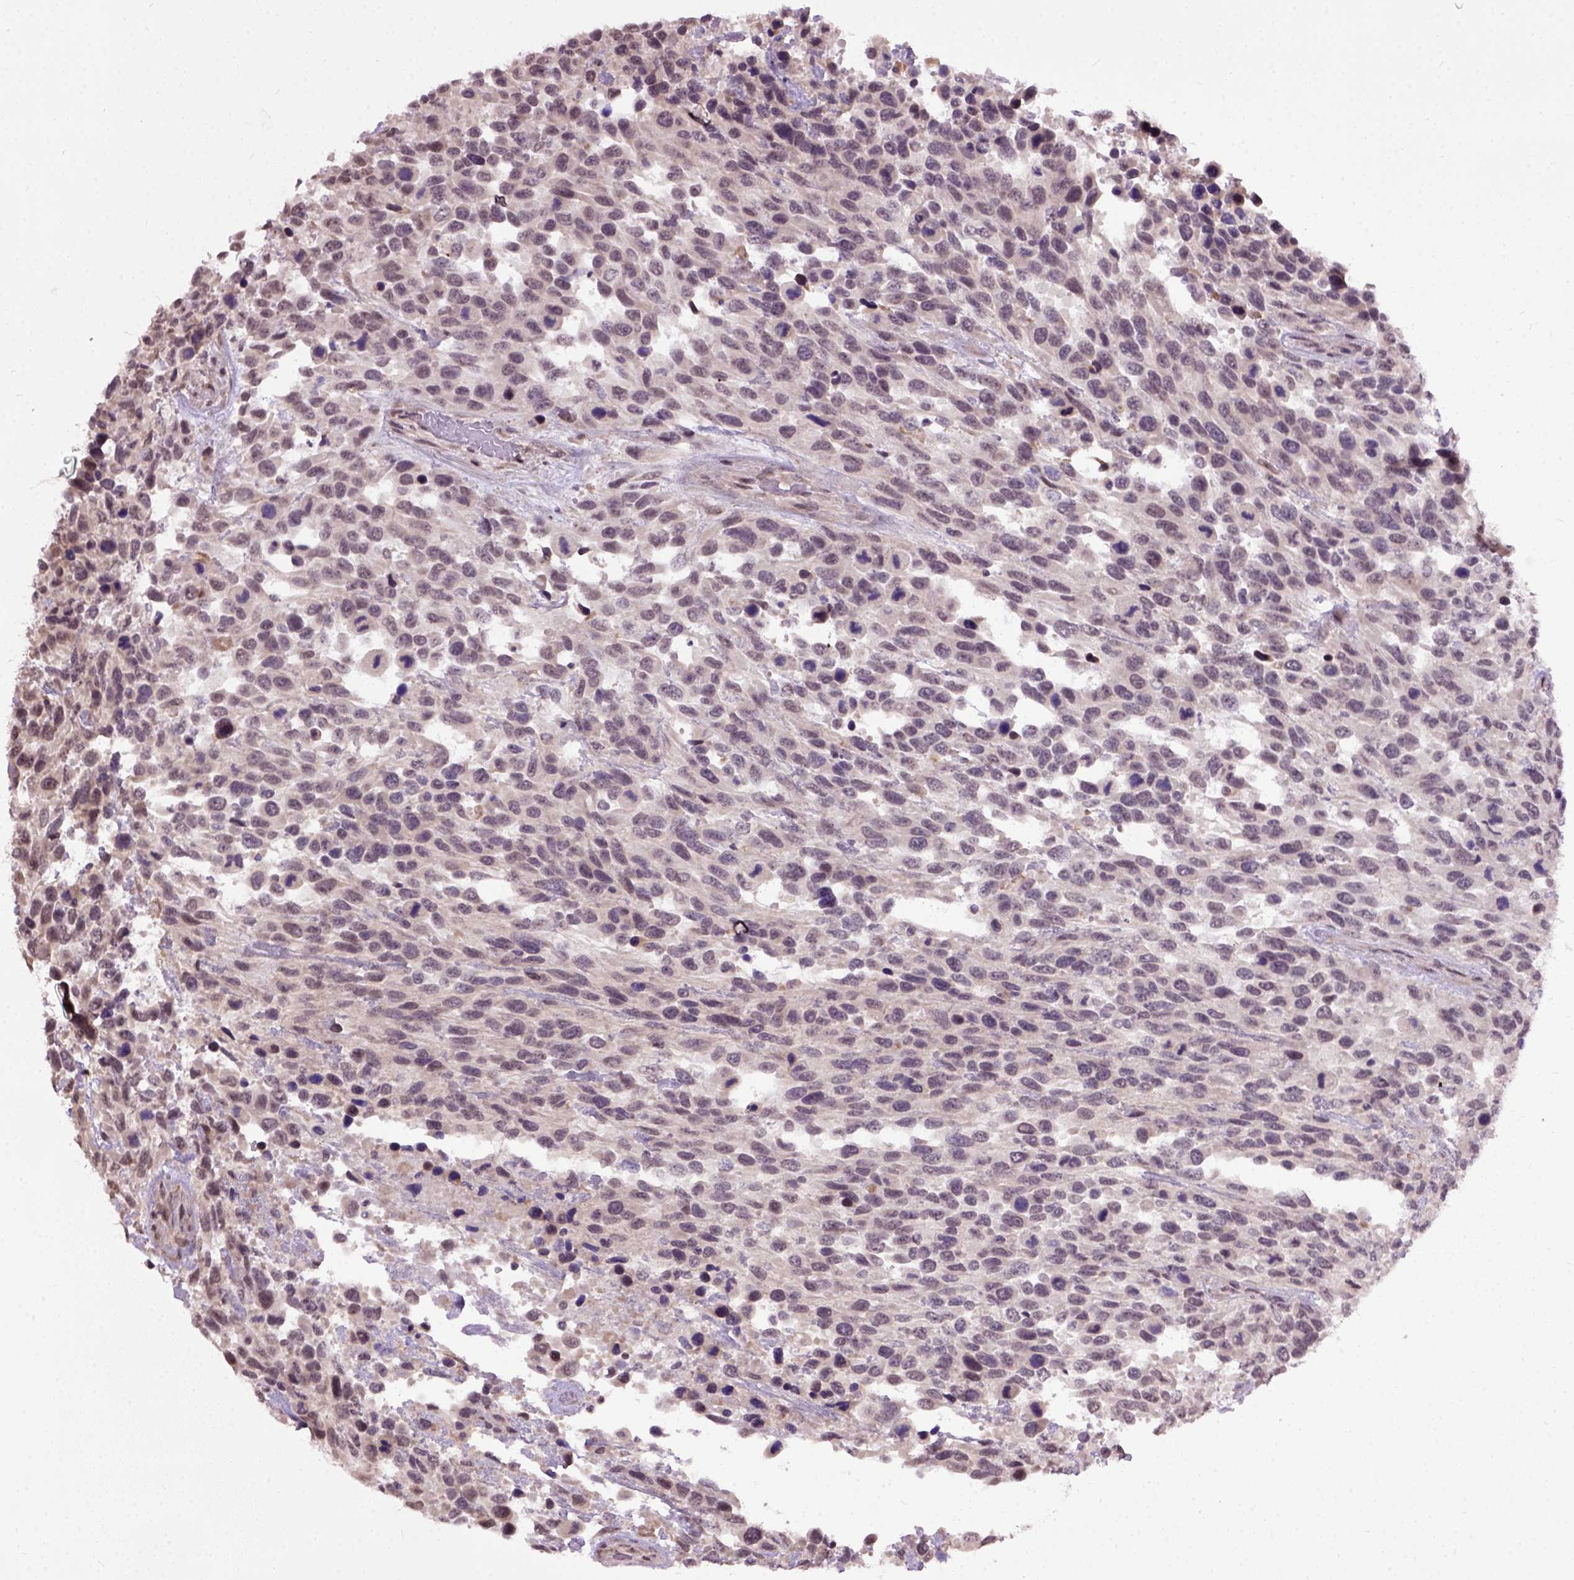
{"staining": {"intensity": "negative", "quantity": "none", "location": "none"}, "tissue": "urothelial cancer", "cell_type": "Tumor cells", "image_type": "cancer", "snomed": [{"axis": "morphology", "description": "Urothelial carcinoma, High grade"}, {"axis": "topography", "description": "Urinary bladder"}], "caption": "A histopathology image of human high-grade urothelial carcinoma is negative for staining in tumor cells.", "gene": "RAB43", "patient": {"sex": "female", "age": 70}}